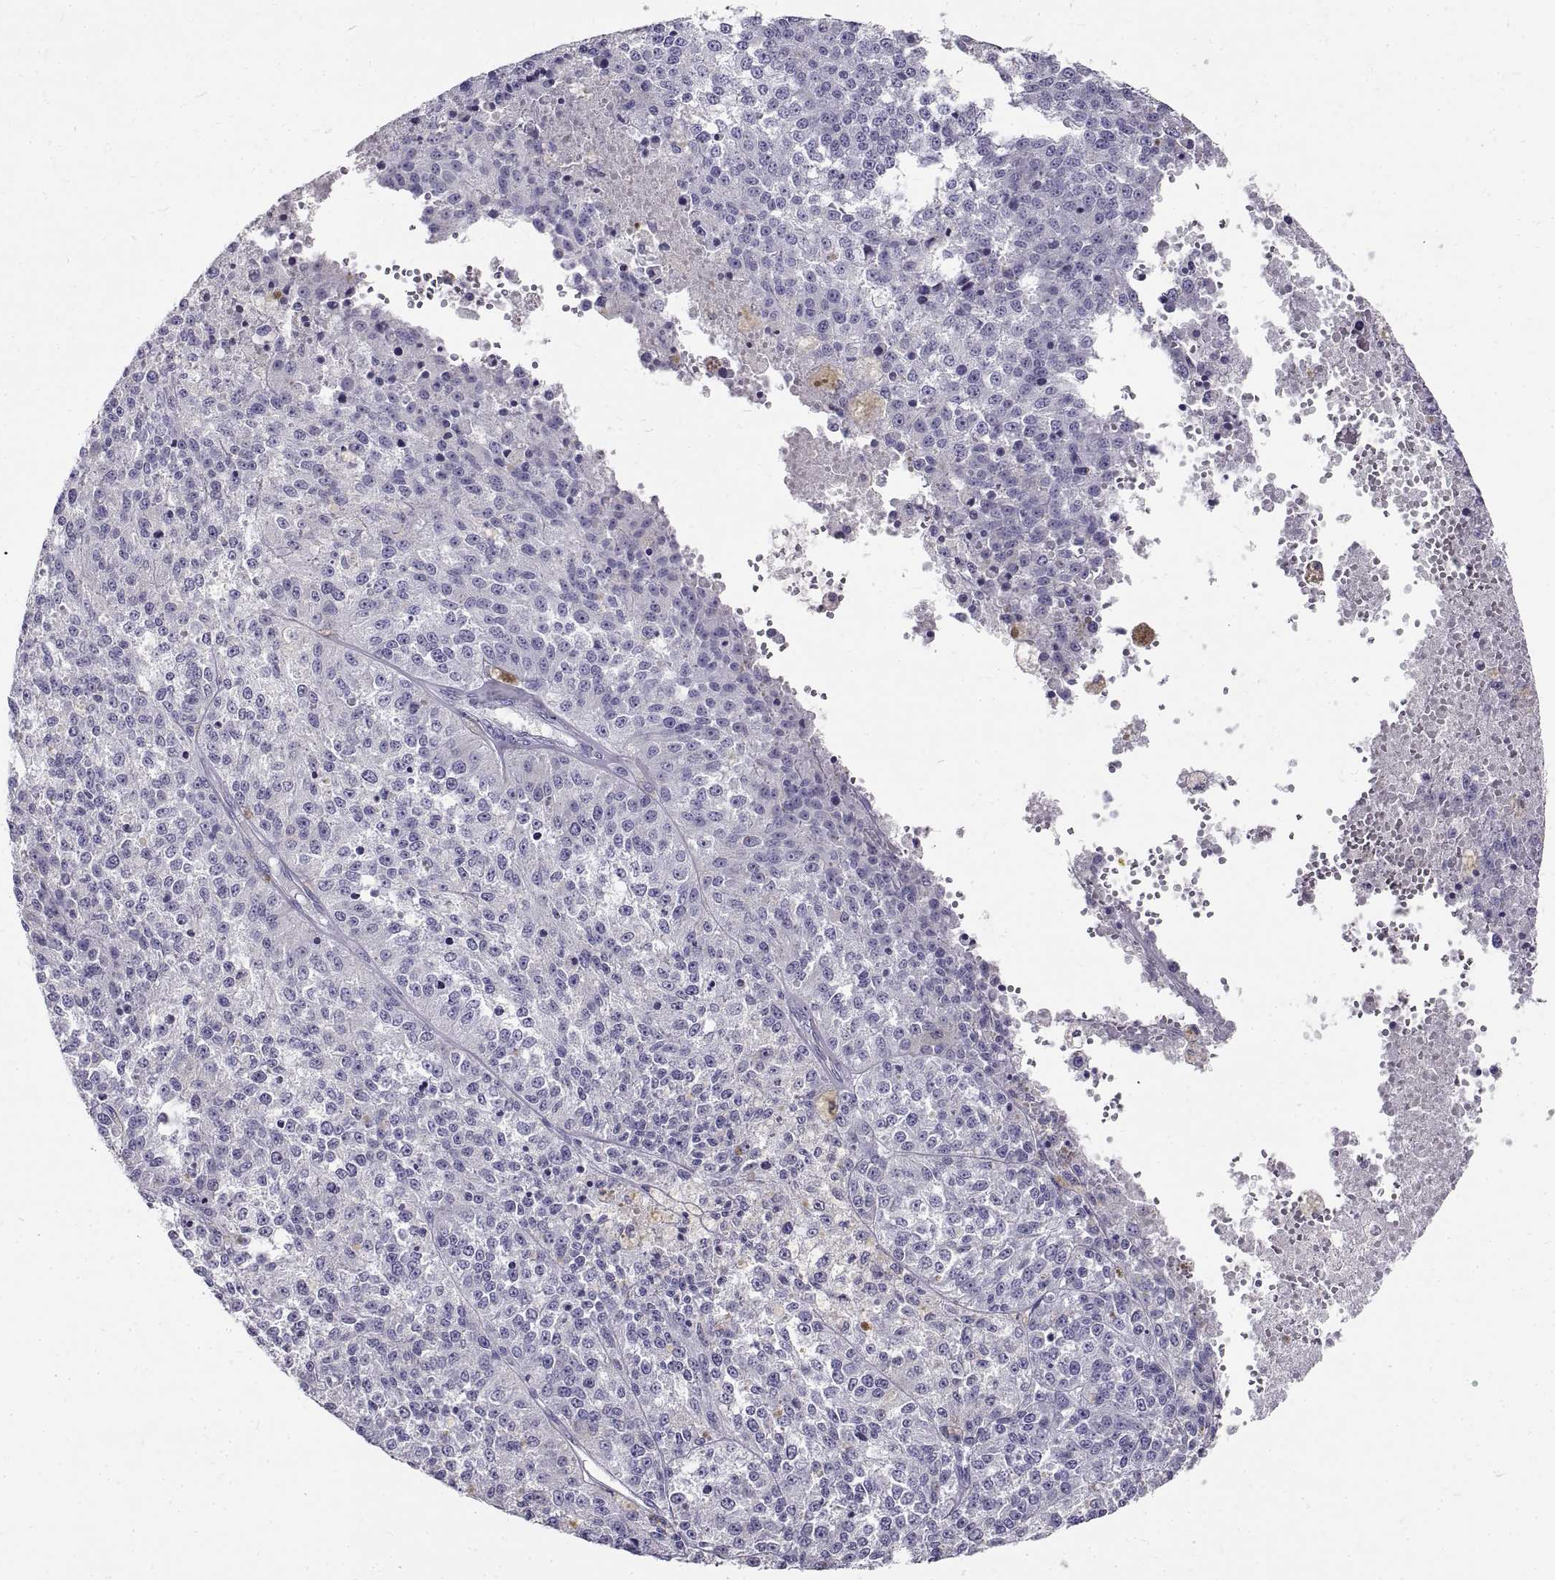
{"staining": {"intensity": "negative", "quantity": "none", "location": "none"}, "tissue": "melanoma", "cell_type": "Tumor cells", "image_type": "cancer", "snomed": [{"axis": "morphology", "description": "Malignant melanoma, Metastatic site"}, {"axis": "topography", "description": "Lymph node"}], "caption": "Human malignant melanoma (metastatic site) stained for a protein using IHC exhibits no staining in tumor cells.", "gene": "GNG12", "patient": {"sex": "female", "age": 64}}